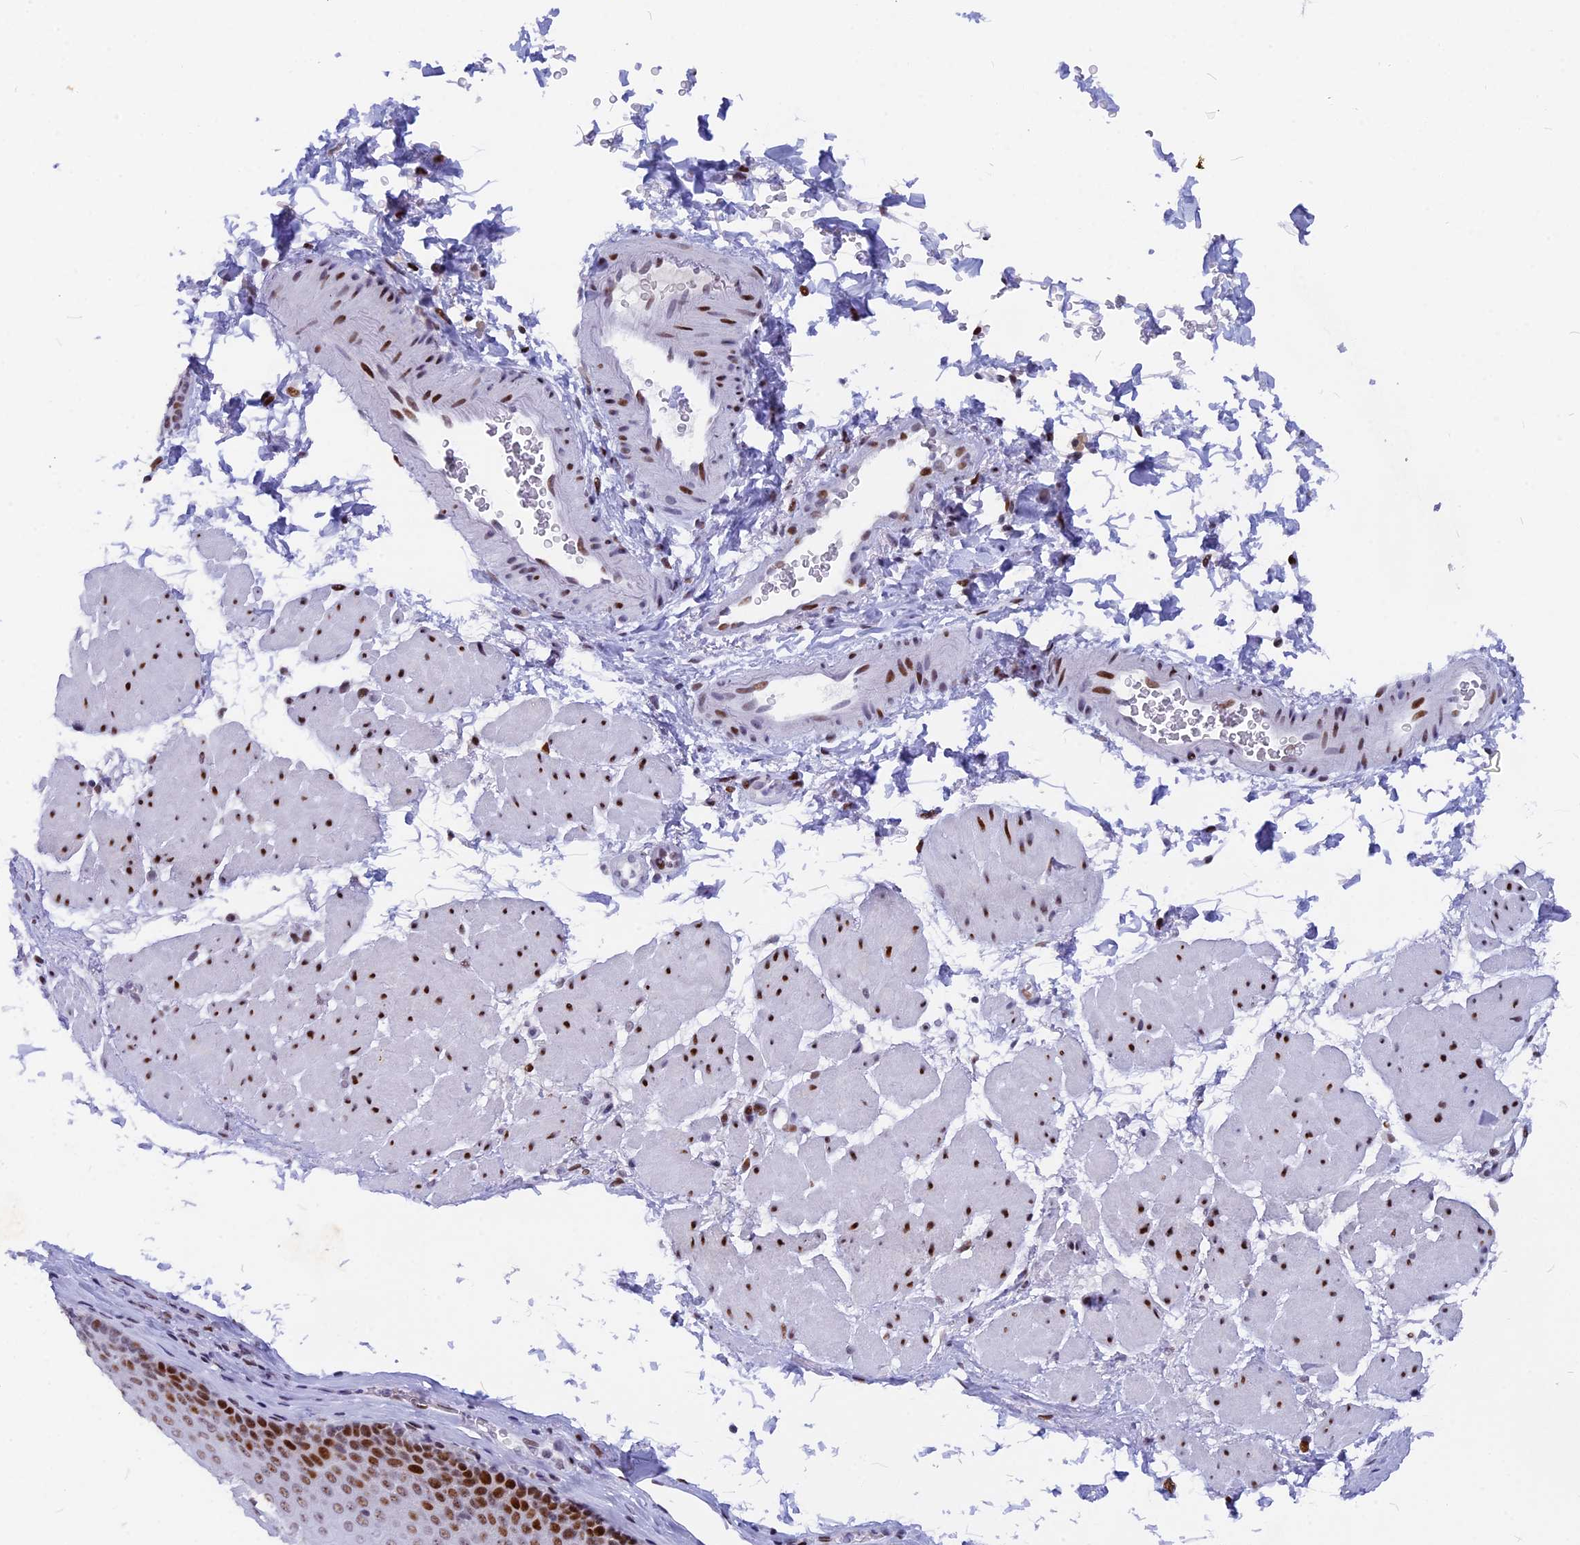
{"staining": {"intensity": "strong", "quantity": "25%-75%", "location": "nuclear"}, "tissue": "esophagus", "cell_type": "Squamous epithelial cells", "image_type": "normal", "snomed": [{"axis": "morphology", "description": "Normal tissue, NOS"}, {"axis": "topography", "description": "Esophagus"}], "caption": "High-power microscopy captured an immunohistochemistry micrograph of unremarkable esophagus, revealing strong nuclear staining in approximately 25%-75% of squamous epithelial cells.", "gene": "NSA2", "patient": {"sex": "female", "age": 66}}